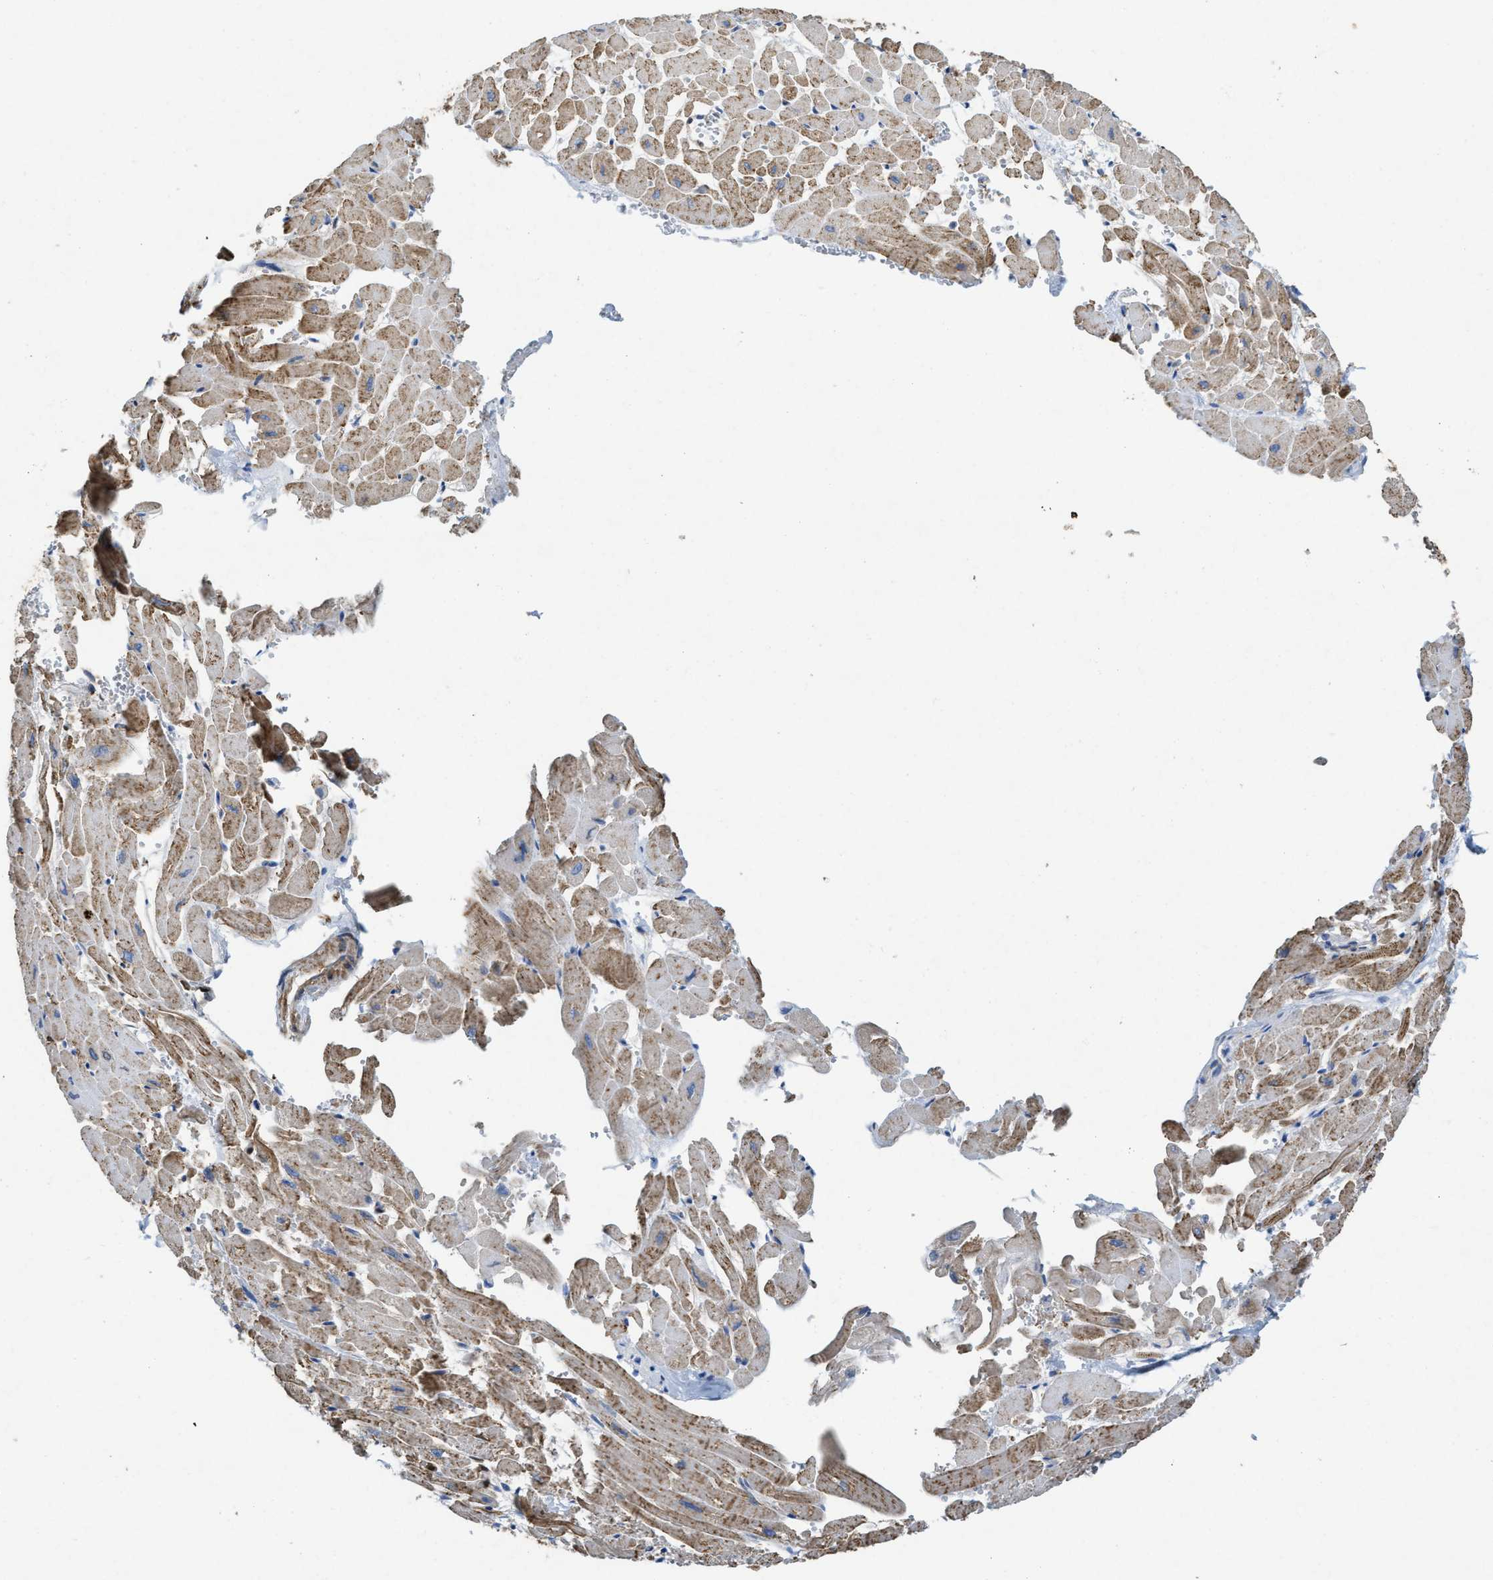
{"staining": {"intensity": "moderate", "quantity": "25%-75%", "location": "cytoplasmic/membranous"}, "tissue": "heart muscle", "cell_type": "Cardiomyocytes", "image_type": "normal", "snomed": [{"axis": "morphology", "description": "Normal tissue, NOS"}, {"axis": "topography", "description": "Heart"}], "caption": "Moderate cytoplasmic/membranous staining is appreciated in approximately 25%-75% of cardiomyocytes in unremarkable heart muscle. Using DAB (3,3'-diaminobenzidine) (brown) and hematoxylin (blue) stains, captured at high magnification using brightfield microscopy.", "gene": "ASS1", "patient": {"sex": "male", "age": 45}}